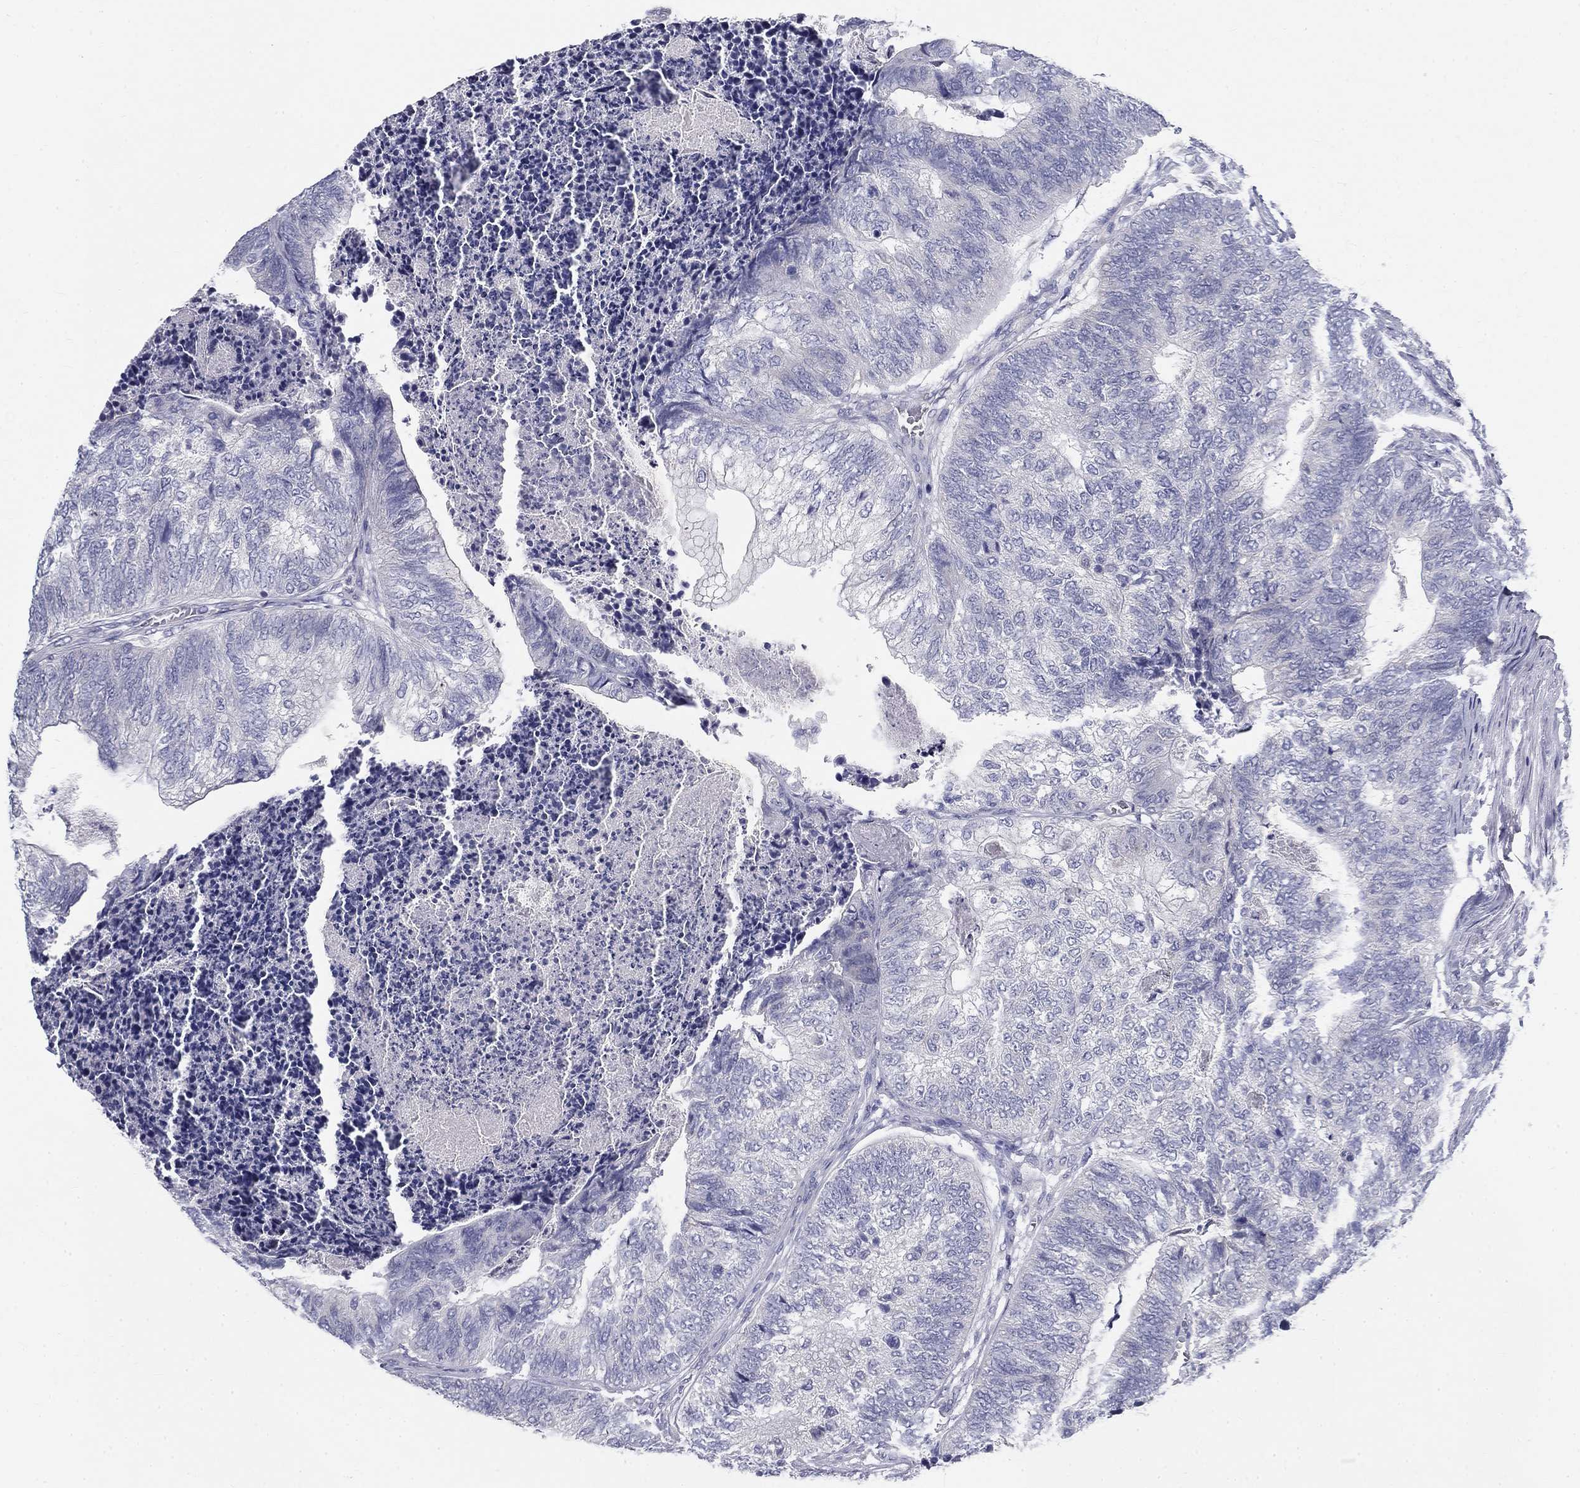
{"staining": {"intensity": "negative", "quantity": "none", "location": "none"}, "tissue": "colorectal cancer", "cell_type": "Tumor cells", "image_type": "cancer", "snomed": [{"axis": "morphology", "description": "Adenocarcinoma, NOS"}, {"axis": "topography", "description": "Colon"}], "caption": "IHC of human colorectal adenocarcinoma demonstrates no expression in tumor cells.", "gene": "GALNTL5", "patient": {"sex": "female", "age": 67}}